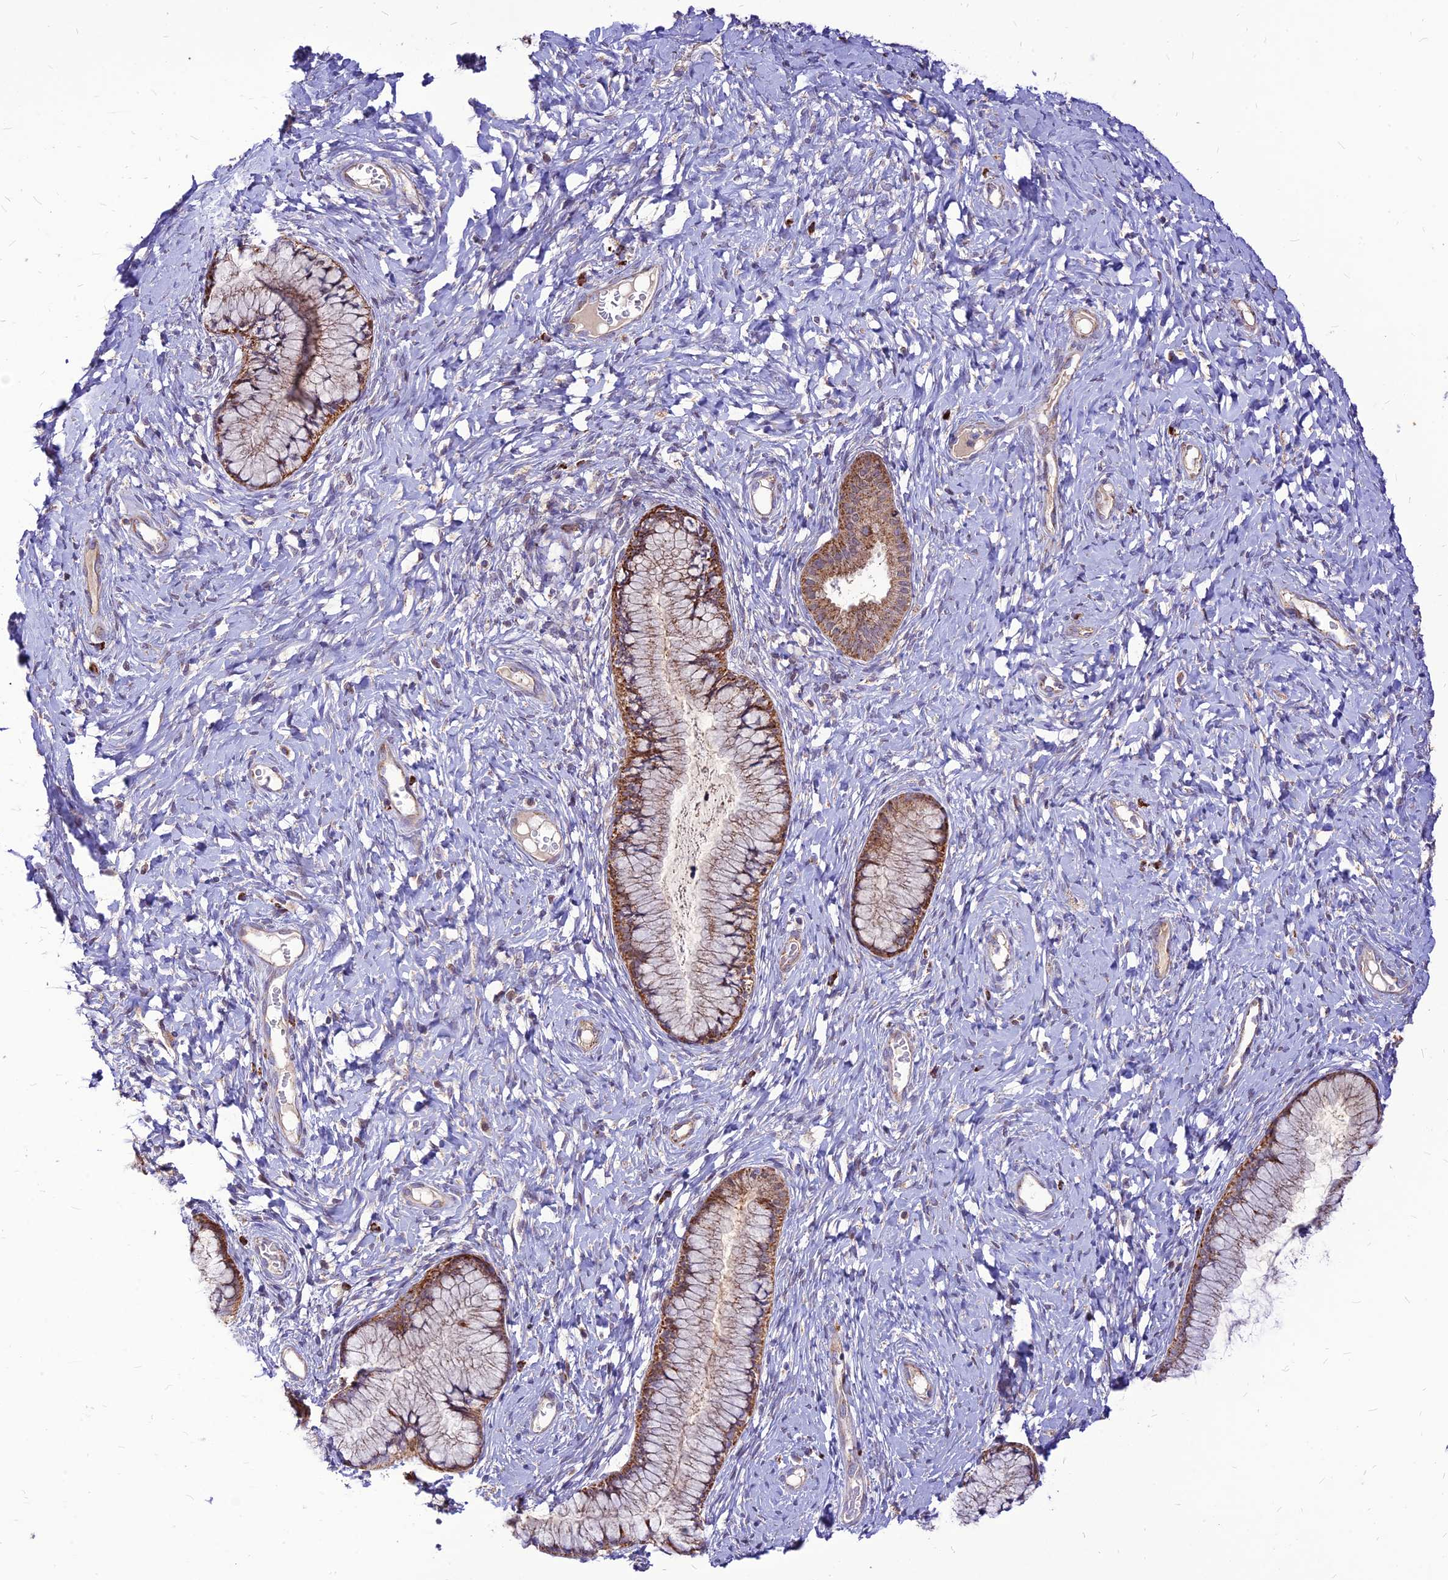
{"staining": {"intensity": "moderate", "quantity": "25%-75%", "location": "cytoplasmic/membranous"}, "tissue": "cervix", "cell_type": "Glandular cells", "image_type": "normal", "snomed": [{"axis": "morphology", "description": "Normal tissue, NOS"}, {"axis": "topography", "description": "Cervix"}], "caption": "Protein staining of normal cervix exhibits moderate cytoplasmic/membranous expression in approximately 25%-75% of glandular cells.", "gene": "ECI1", "patient": {"sex": "female", "age": 42}}